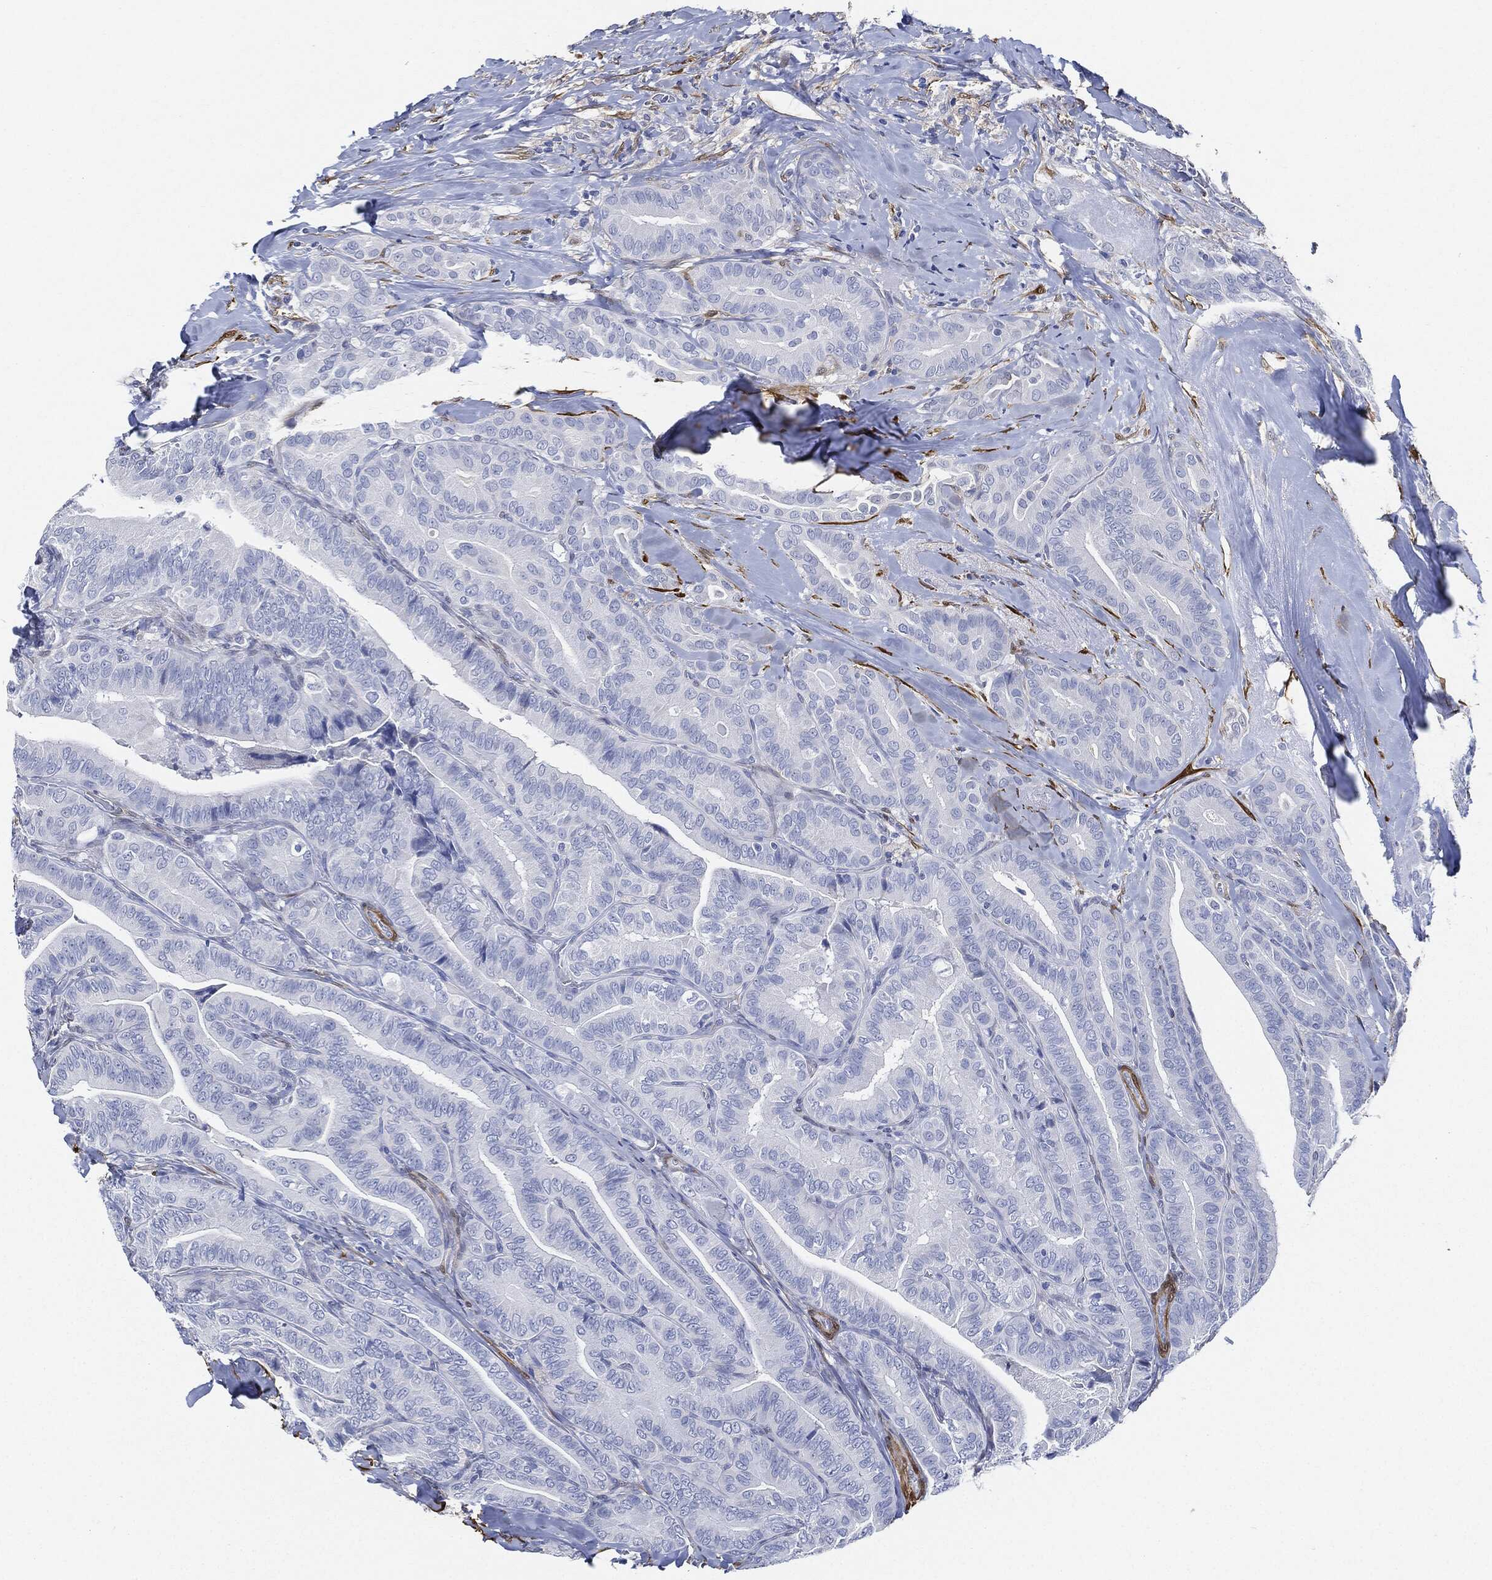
{"staining": {"intensity": "negative", "quantity": "none", "location": "none"}, "tissue": "thyroid cancer", "cell_type": "Tumor cells", "image_type": "cancer", "snomed": [{"axis": "morphology", "description": "Papillary adenocarcinoma, NOS"}, {"axis": "topography", "description": "Thyroid gland"}], "caption": "DAB (3,3'-diaminobenzidine) immunohistochemical staining of papillary adenocarcinoma (thyroid) demonstrates no significant staining in tumor cells. (Immunohistochemistry (ihc), brightfield microscopy, high magnification).", "gene": "TAGLN", "patient": {"sex": "male", "age": 61}}